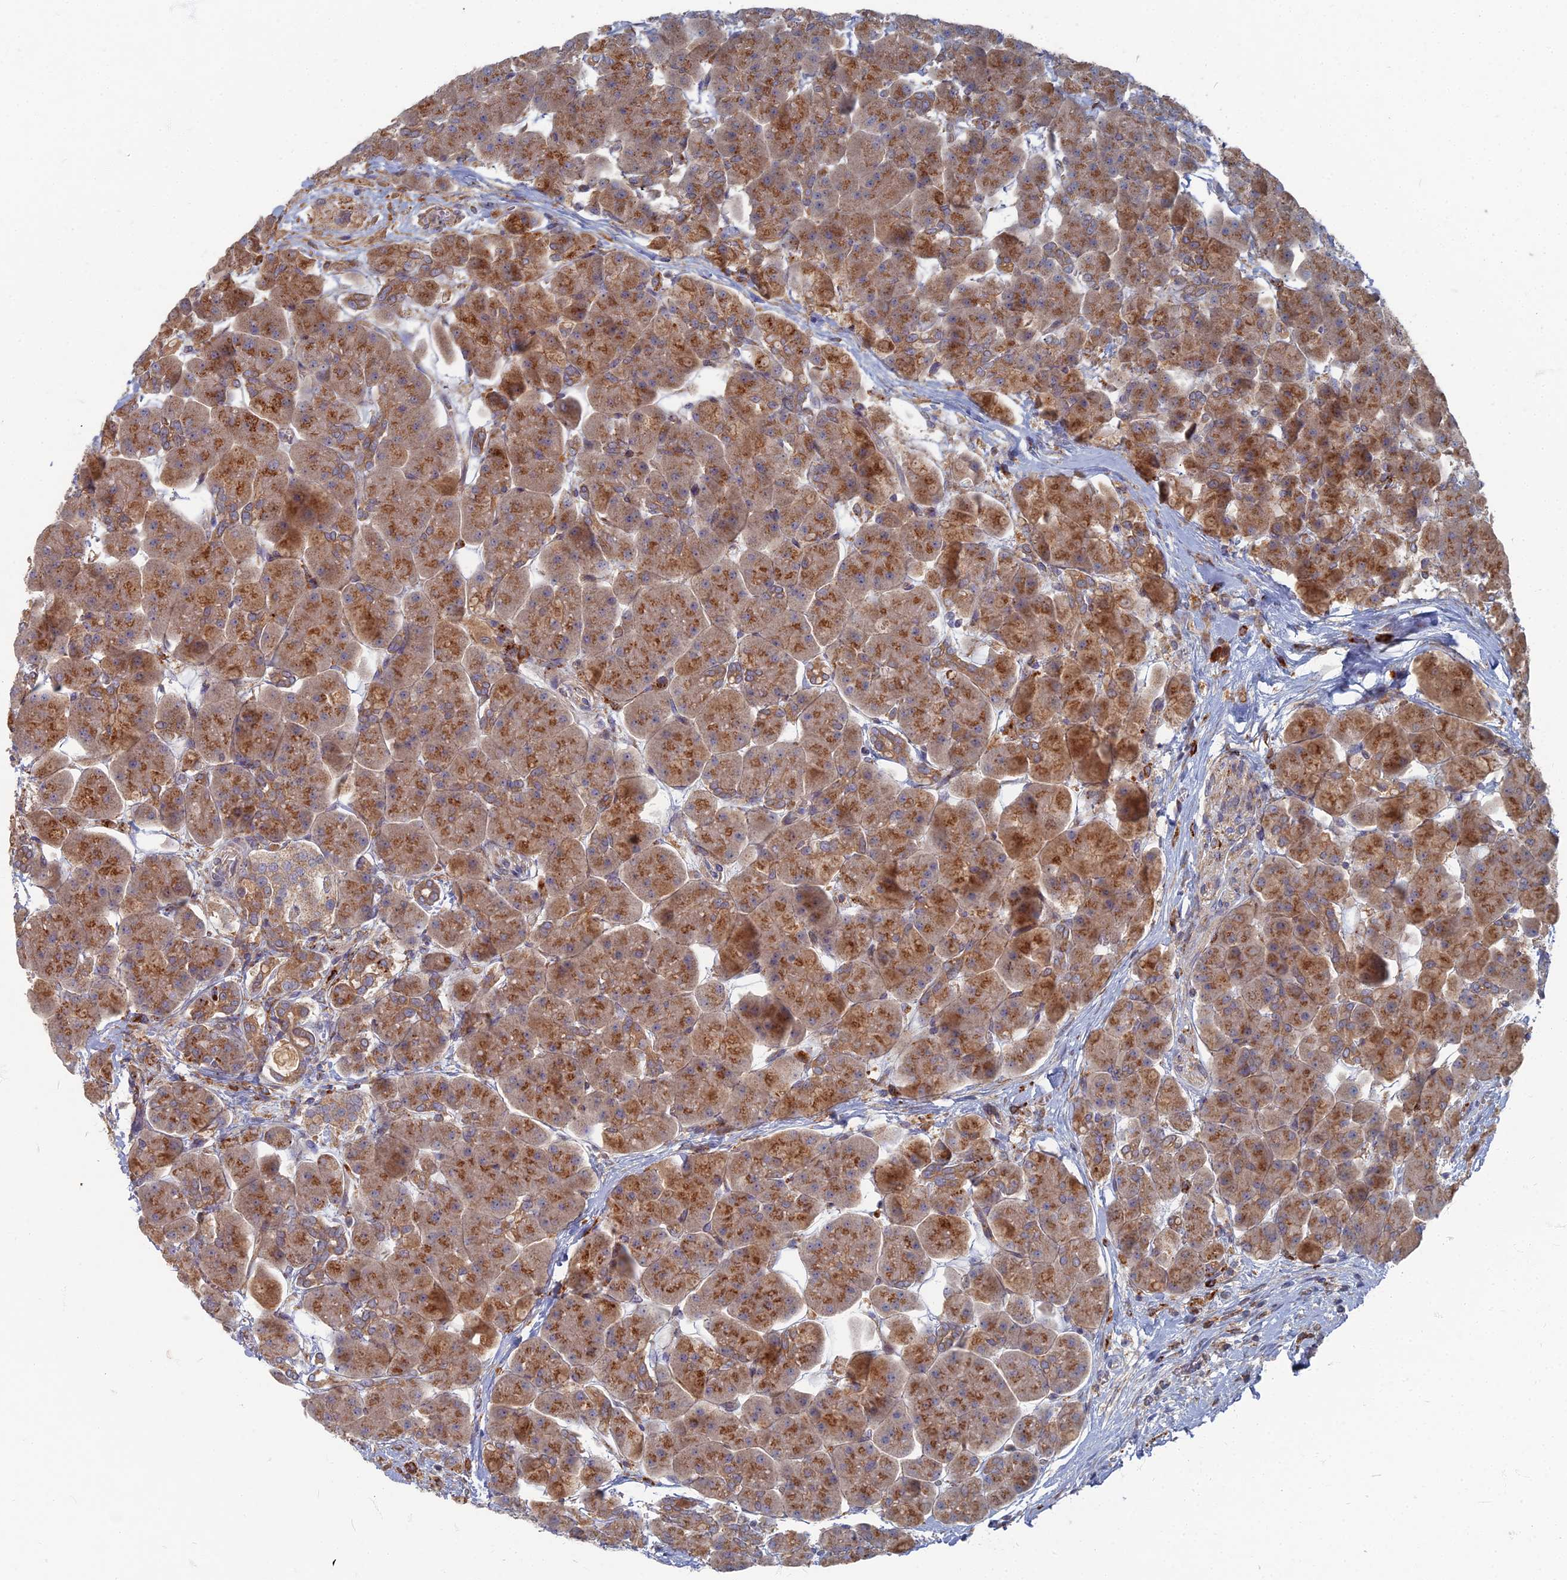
{"staining": {"intensity": "moderate", "quantity": ">75%", "location": "cytoplasmic/membranous"}, "tissue": "pancreas", "cell_type": "Exocrine glandular cells", "image_type": "normal", "snomed": [{"axis": "morphology", "description": "Normal tissue, NOS"}, {"axis": "topography", "description": "Pancreas"}], "caption": "There is medium levels of moderate cytoplasmic/membranous positivity in exocrine glandular cells of unremarkable pancreas, as demonstrated by immunohistochemical staining (brown color).", "gene": "PPCDC", "patient": {"sex": "male", "age": 66}}